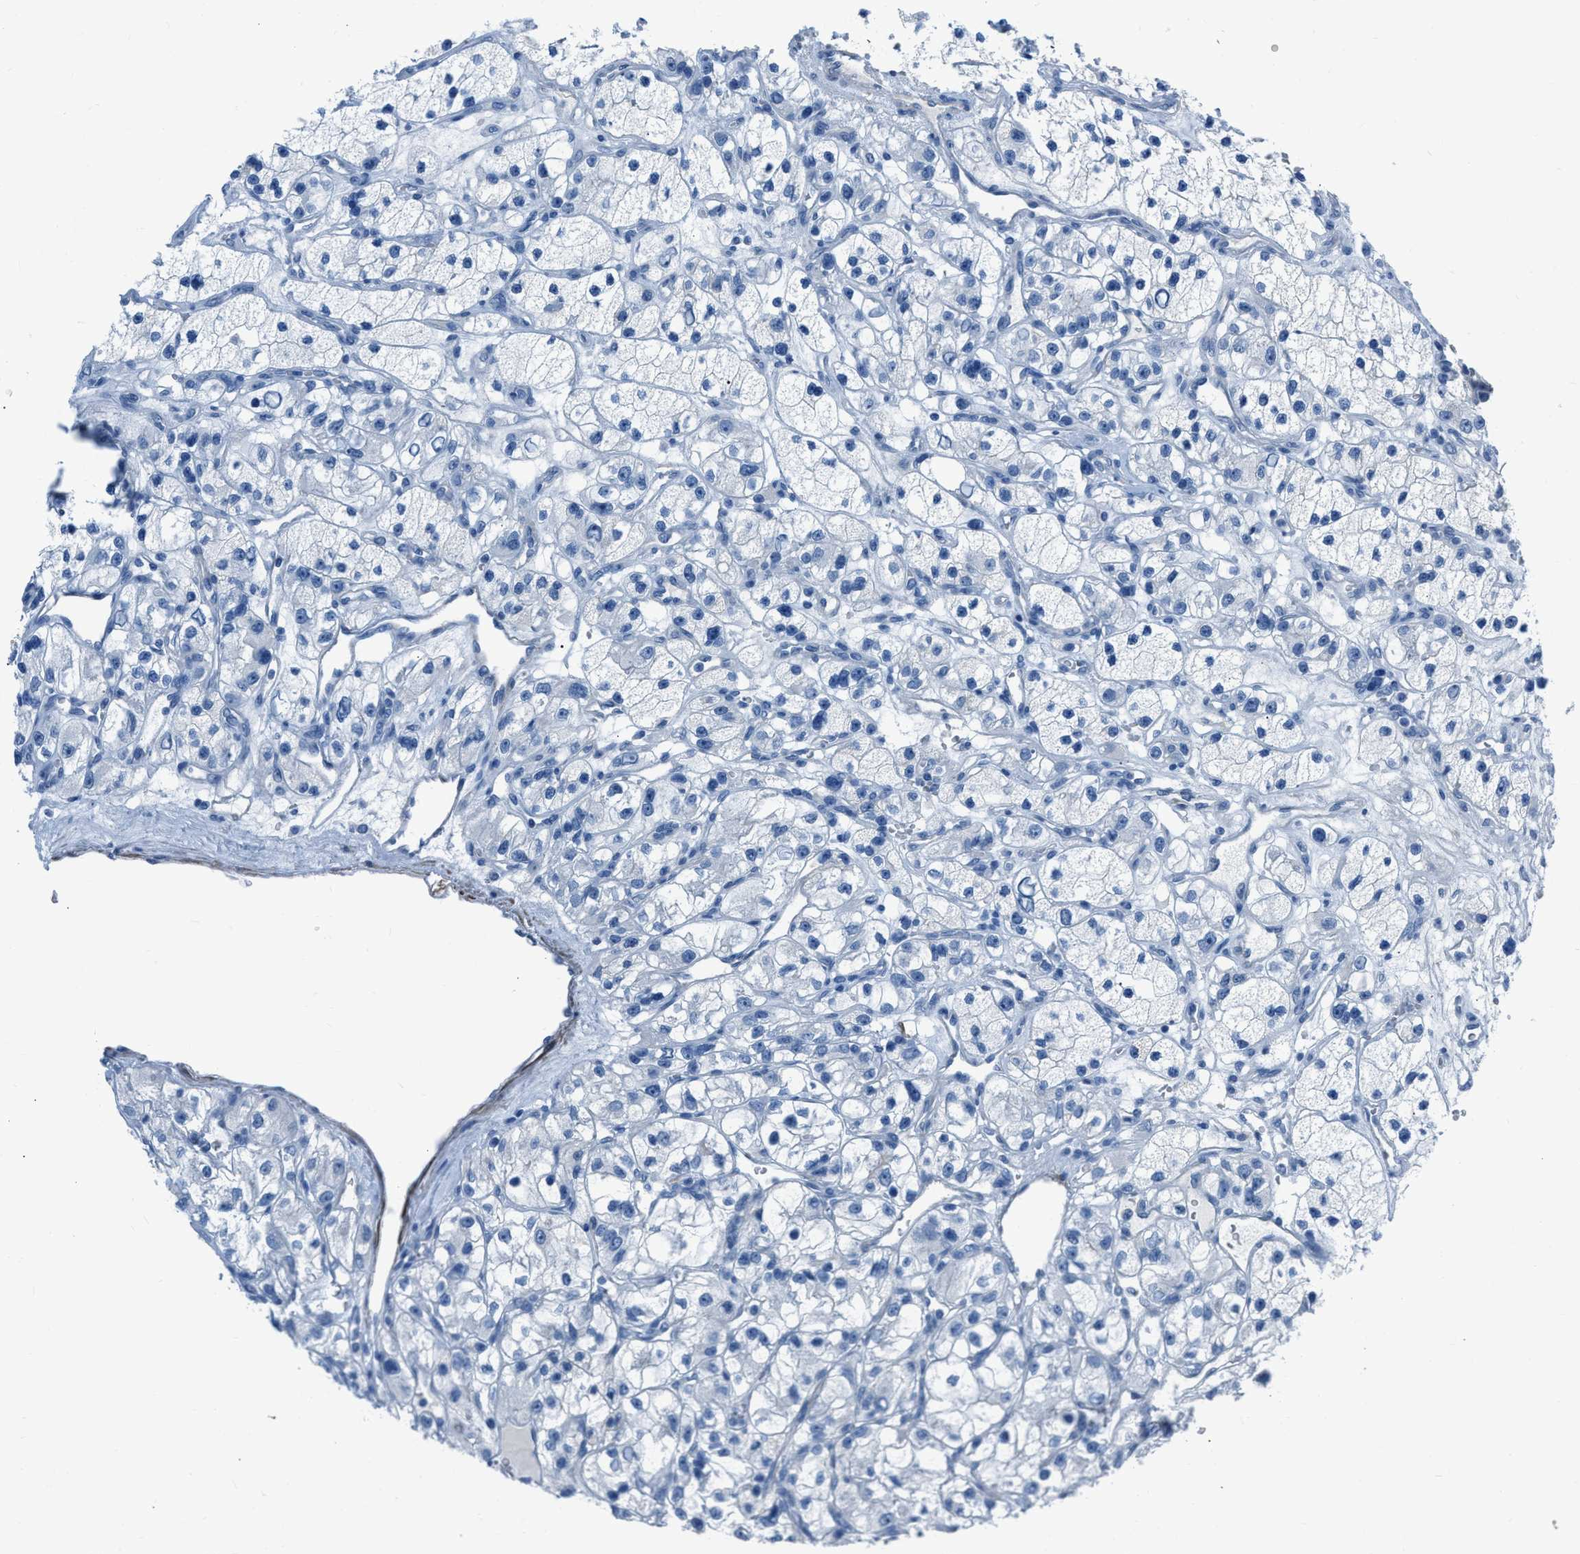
{"staining": {"intensity": "negative", "quantity": "none", "location": "none"}, "tissue": "renal cancer", "cell_type": "Tumor cells", "image_type": "cancer", "snomed": [{"axis": "morphology", "description": "Adenocarcinoma, NOS"}, {"axis": "topography", "description": "Kidney"}], "caption": "Micrograph shows no significant protein positivity in tumor cells of renal cancer (adenocarcinoma).", "gene": "SPATC1L", "patient": {"sex": "female", "age": 57}}